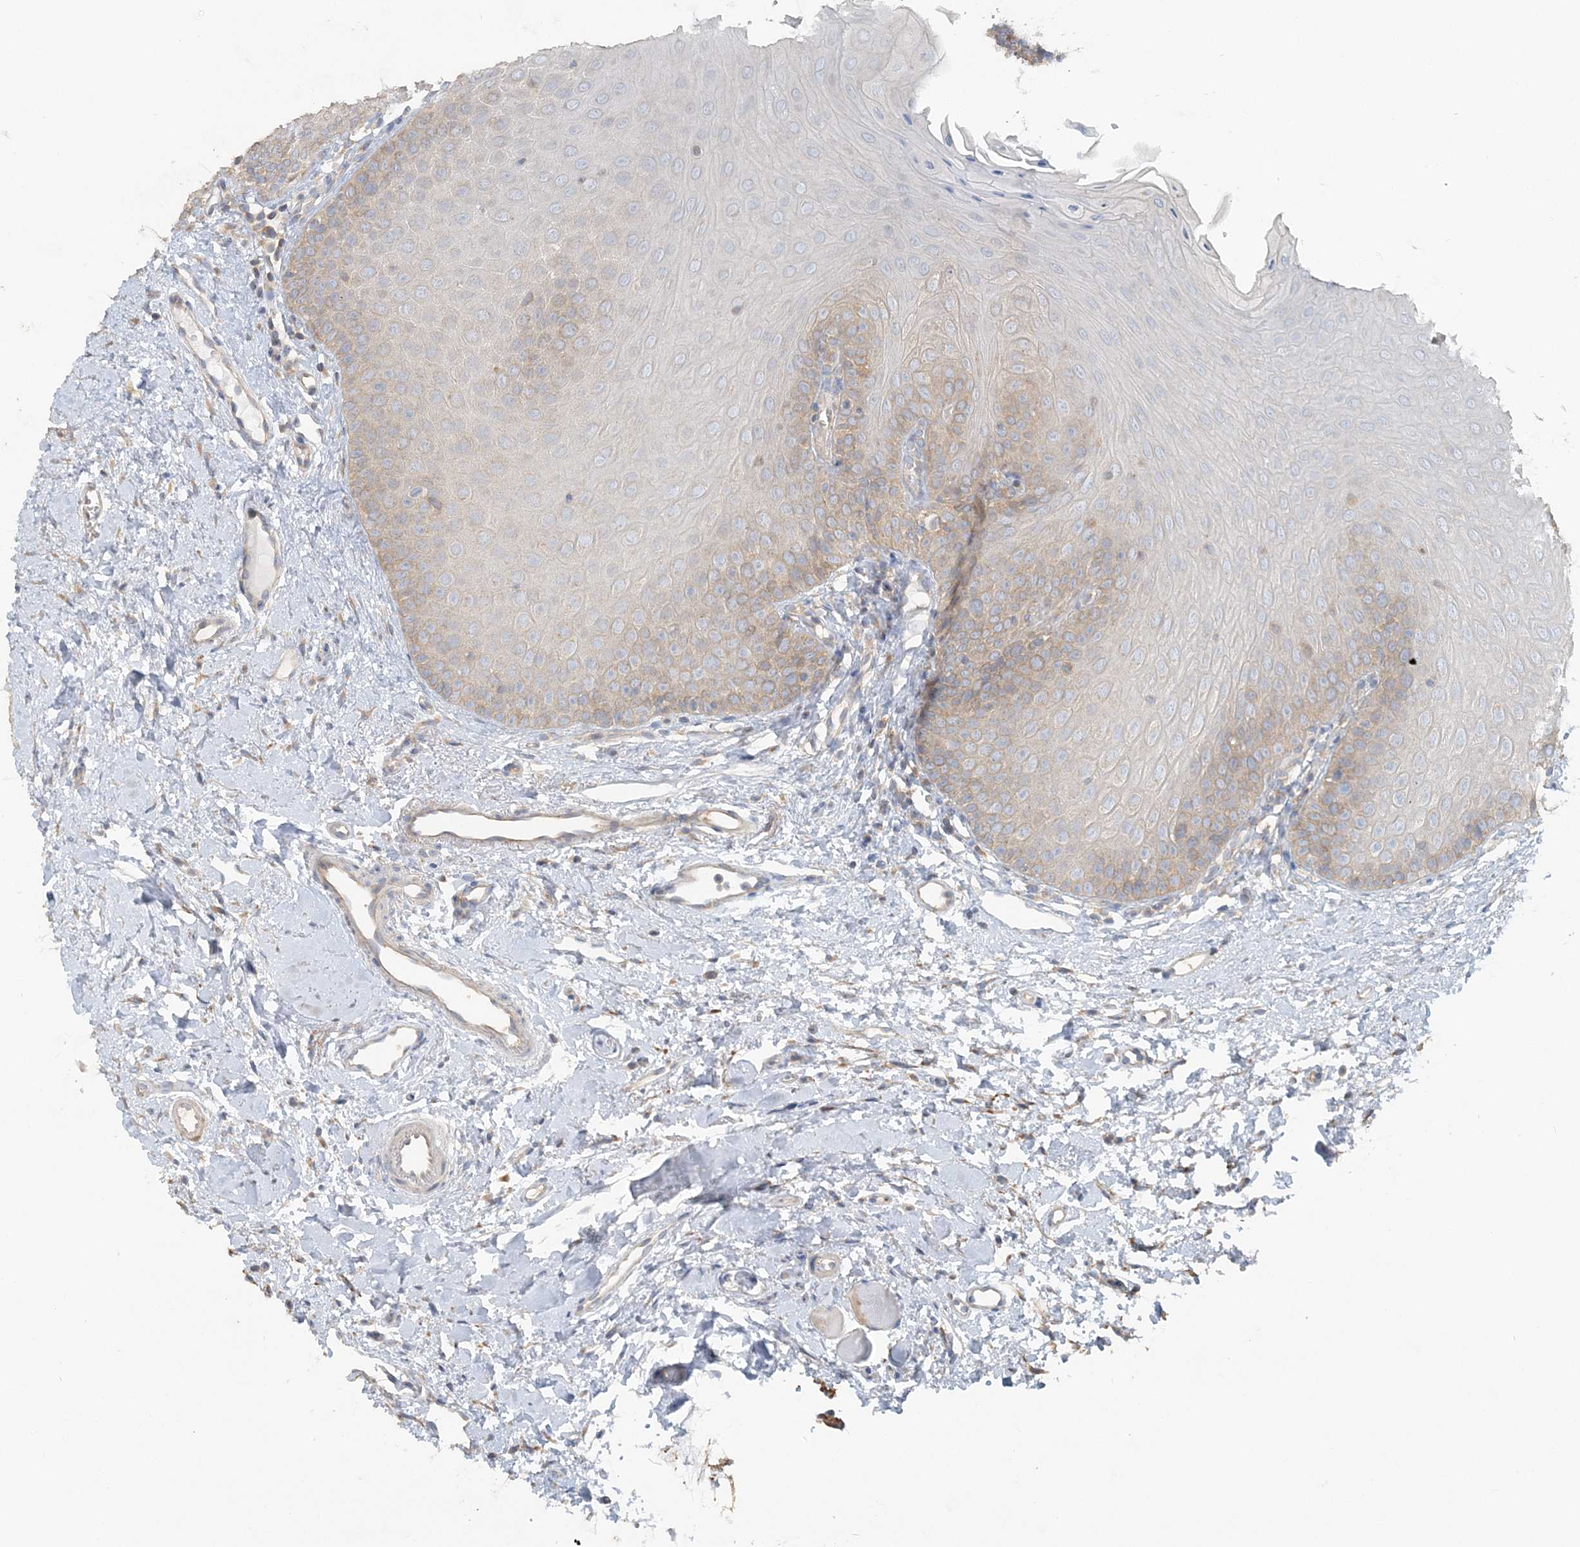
{"staining": {"intensity": "moderate", "quantity": "<25%", "location": "cytoplasmic/membranous"}, "tissue": "oral mucosa", "cell_type": "Squamous epithelial cells", "image_type": "normal", "snomed": [{"axis": "morphology", "description": "Normal tissue, NOS"}, {"axis": "topography", "description": "Oral tissue"}], "caption": "DAB (3,3'-diaminobenzidine) immunohistochemical staining of normal oral mucosa reveals moderate cytoplasmic/membranous protein staining in about <25% of squamous epithelial cells.", "gene": "TBC1D5", "patient": {"sex": "female", "age": 68}}